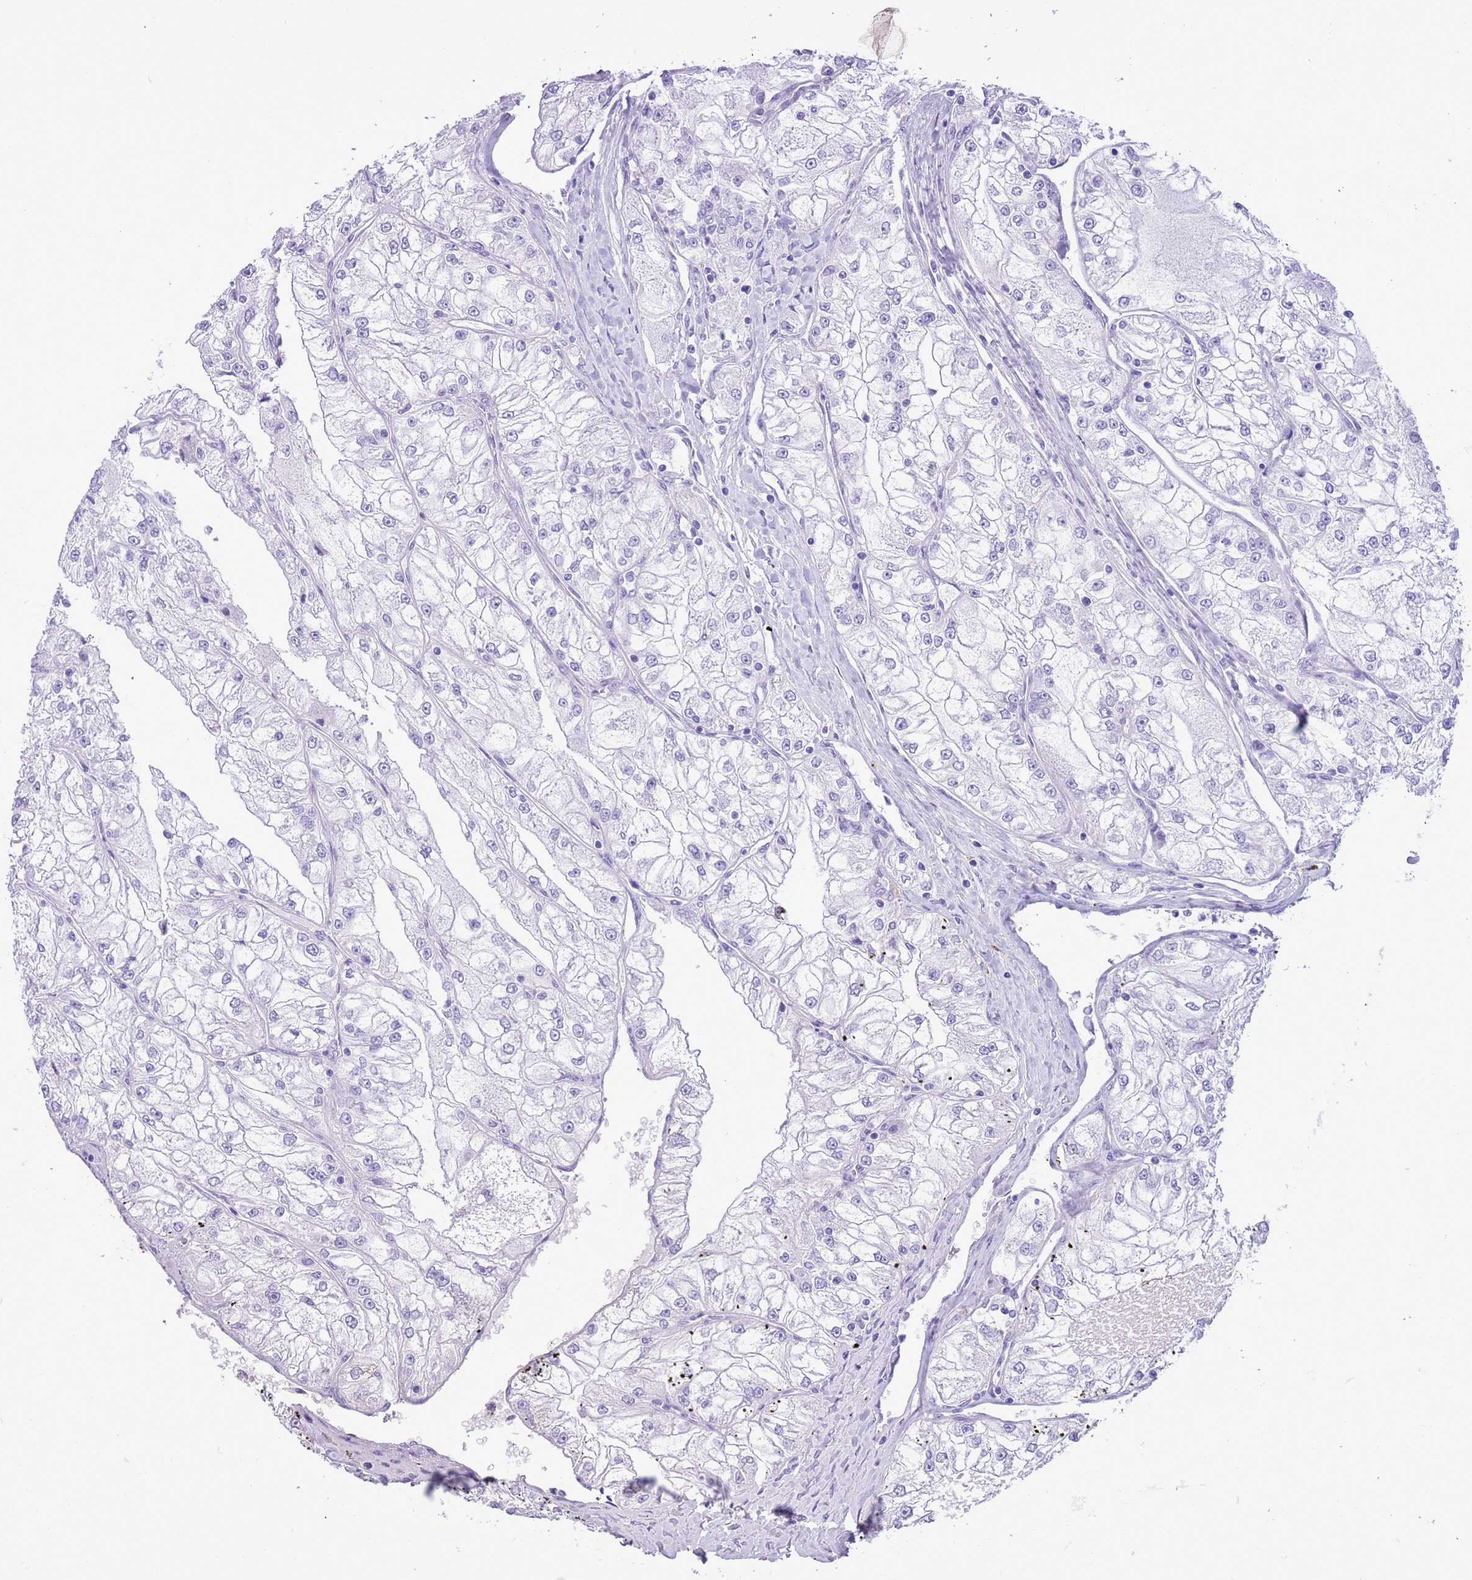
{"staining": {"intensity": "negative", "quantity": "none", "location": "none"}, "tissue": "renal cancer", "cell_type": "Tumor cells", "image_type": "cancer", "snomed": [{"axis": "morphology", "description": "Adenocarcinoma, NOS"}, {"axis": "topography", "description": "Kidney"}], "caption": "DAB (3,3'-diaminobenzidine) immunohistochemical staining of human renal adenocarcinoma demonstrates no significant positivity in tumor cells.", "gene": "TBC1D10B", "patient": {"sex": "female", "age": 72}}